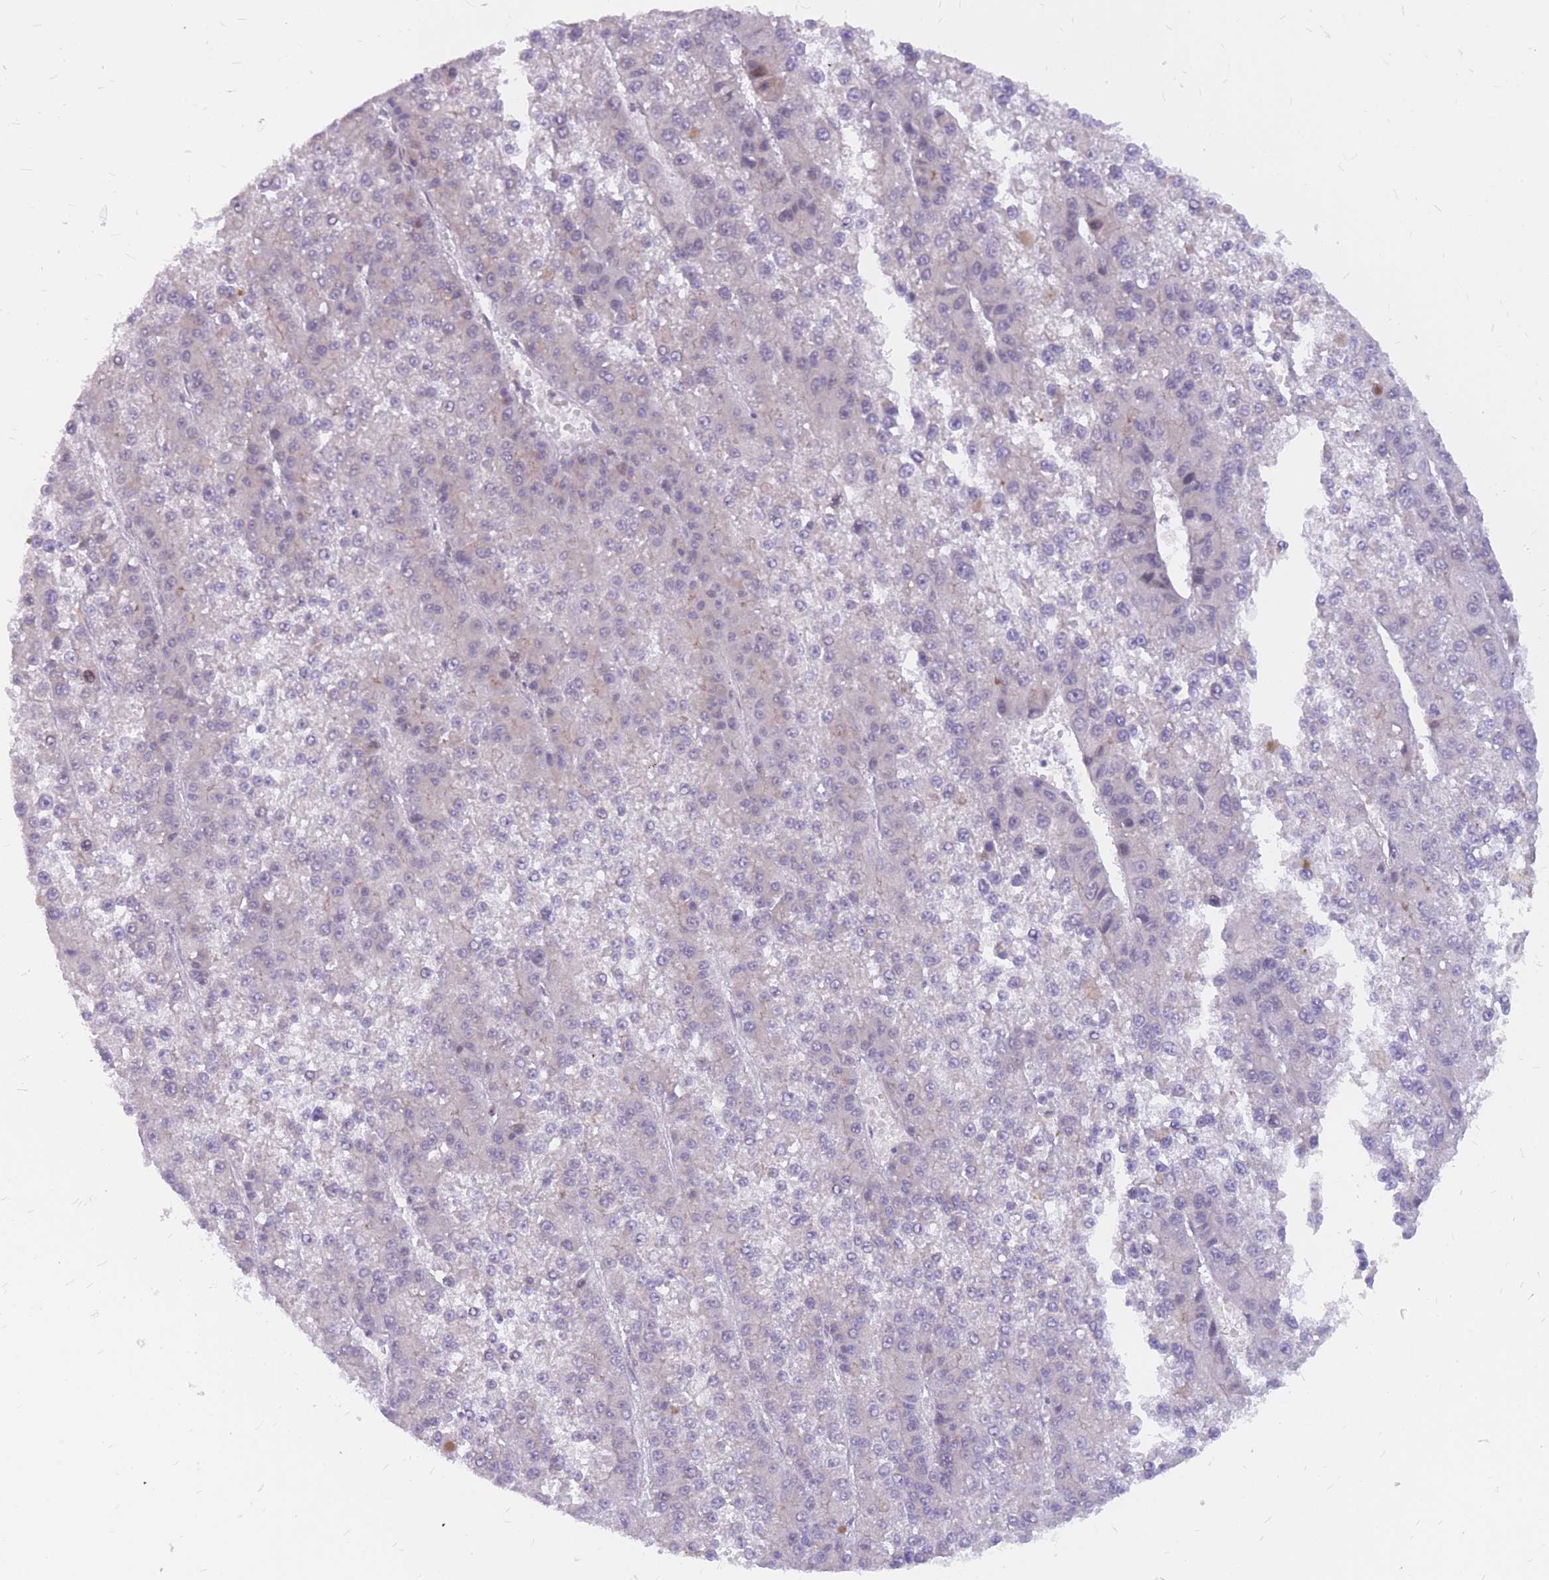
{"staining": {"intensity": "negative", "quantity": "none", "location": "none"}, "tissue": "liver cancer", "cell_type": "Tumor cells", "image_type": "cancer", "snomed": [{"axis": "morphology", "description": "Carcinoma, Hepatocellular, NOS"}, {"axis": "topography", "description": "Liver"}], "caption": "Micrograph shows no protein expression in tumor cells of liver cancer tissue. The staining is performed using DAB brown chromogen with nuclei counter-stained in using hematoxylin.", "gene": "ADD2", "patient": {"sex": "female", "age": 73}}